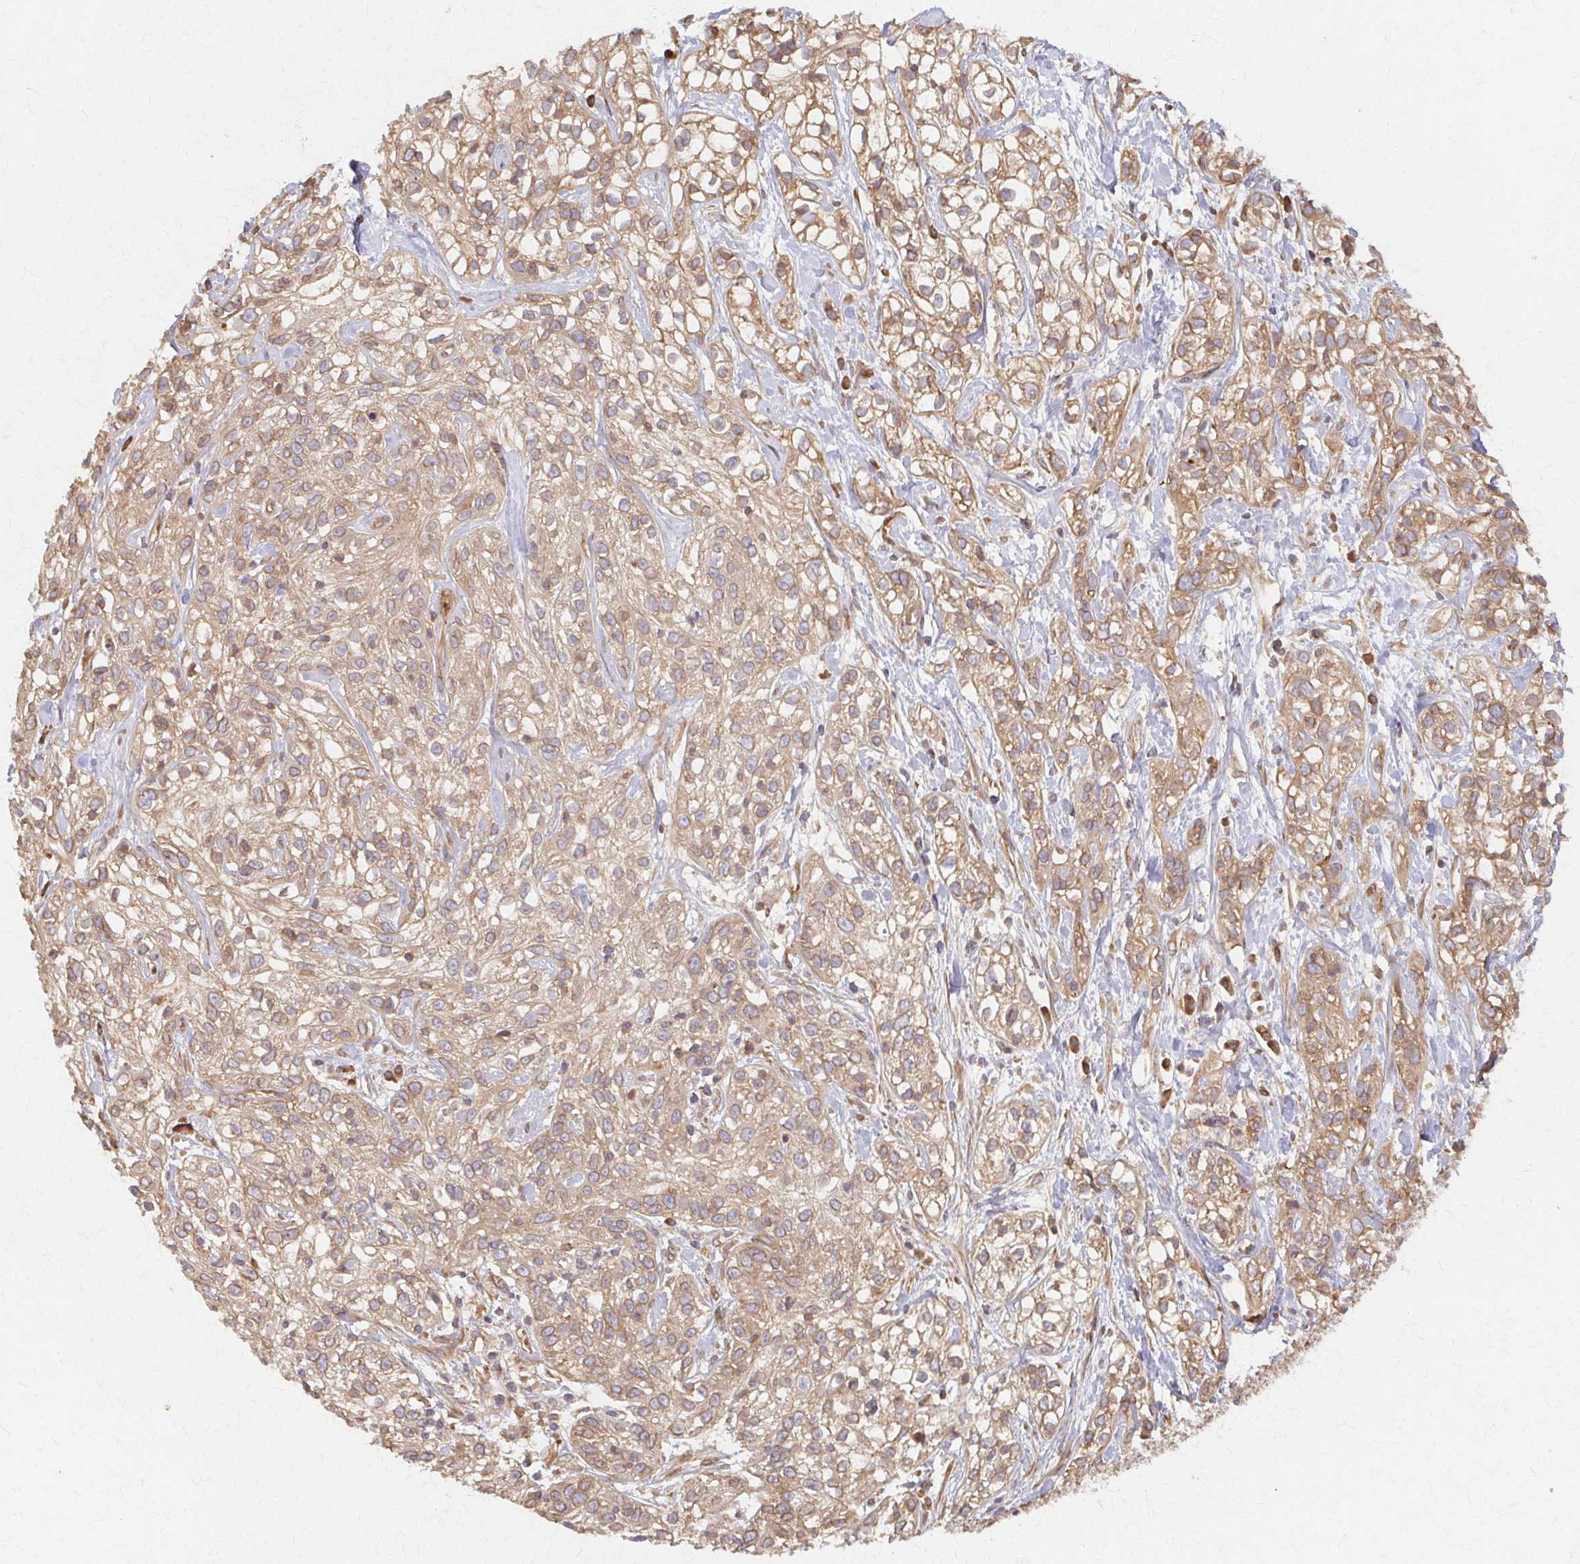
{"staining": {"intensity": "moderate", "quantity": ">75%", "location": "cytoplasmic/membranous"}, "tissue": "skin cancer", "cell_type": "Tumor cells", "image_type": "cancer", "snomed": [{"axis": "morphology", "description": "Squamous cell carcinoma, NOS"}, {"axis": "topography", "description": "Skin"}], "caption": "Moderate cytoplasmic/membranous staining for a protein is seen in approximately >75% of tumor cells of skin cancer using immunohistochemistry (IHC).", "gene": "ARHGAP35", "patient": {"sex": "male", "age": 82}}